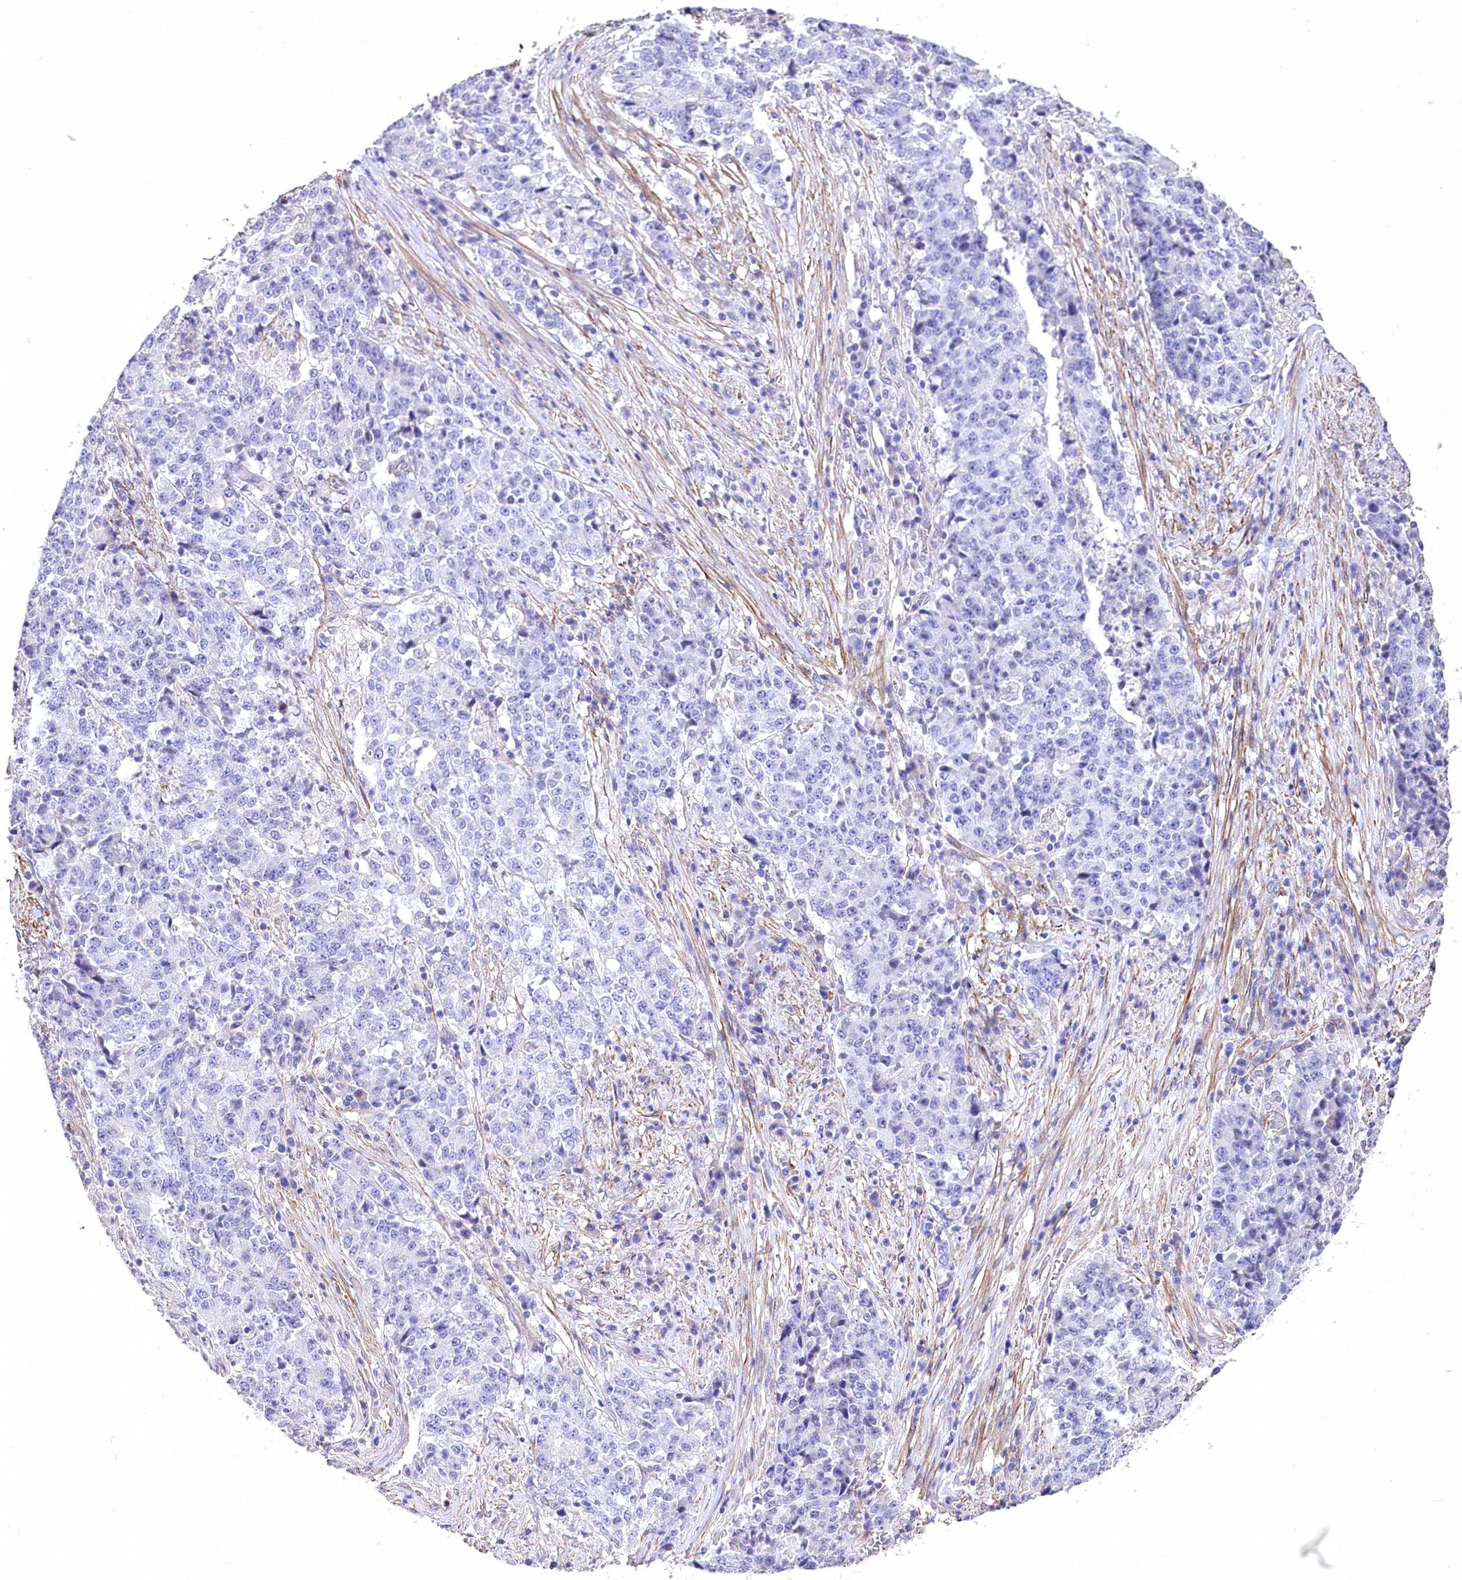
{"staining": {"intensity": "negative", "quantity": "none", "location": "none"}, "tissue": "stomach cancer", "cell_type": "Tumor cells", "image_type": "cancer", "snomed": [{"axis": "morphology", "description": "Adenocarcinoma, NOS"}, {"axis": "topography", "description": "Stomach"}], "caption": "Photomicrograph shows no protein positivity in tumor cells of stomach cancer tissue.", "gene": "RDH16", "patient": {"sex": "male", "age": 59}}